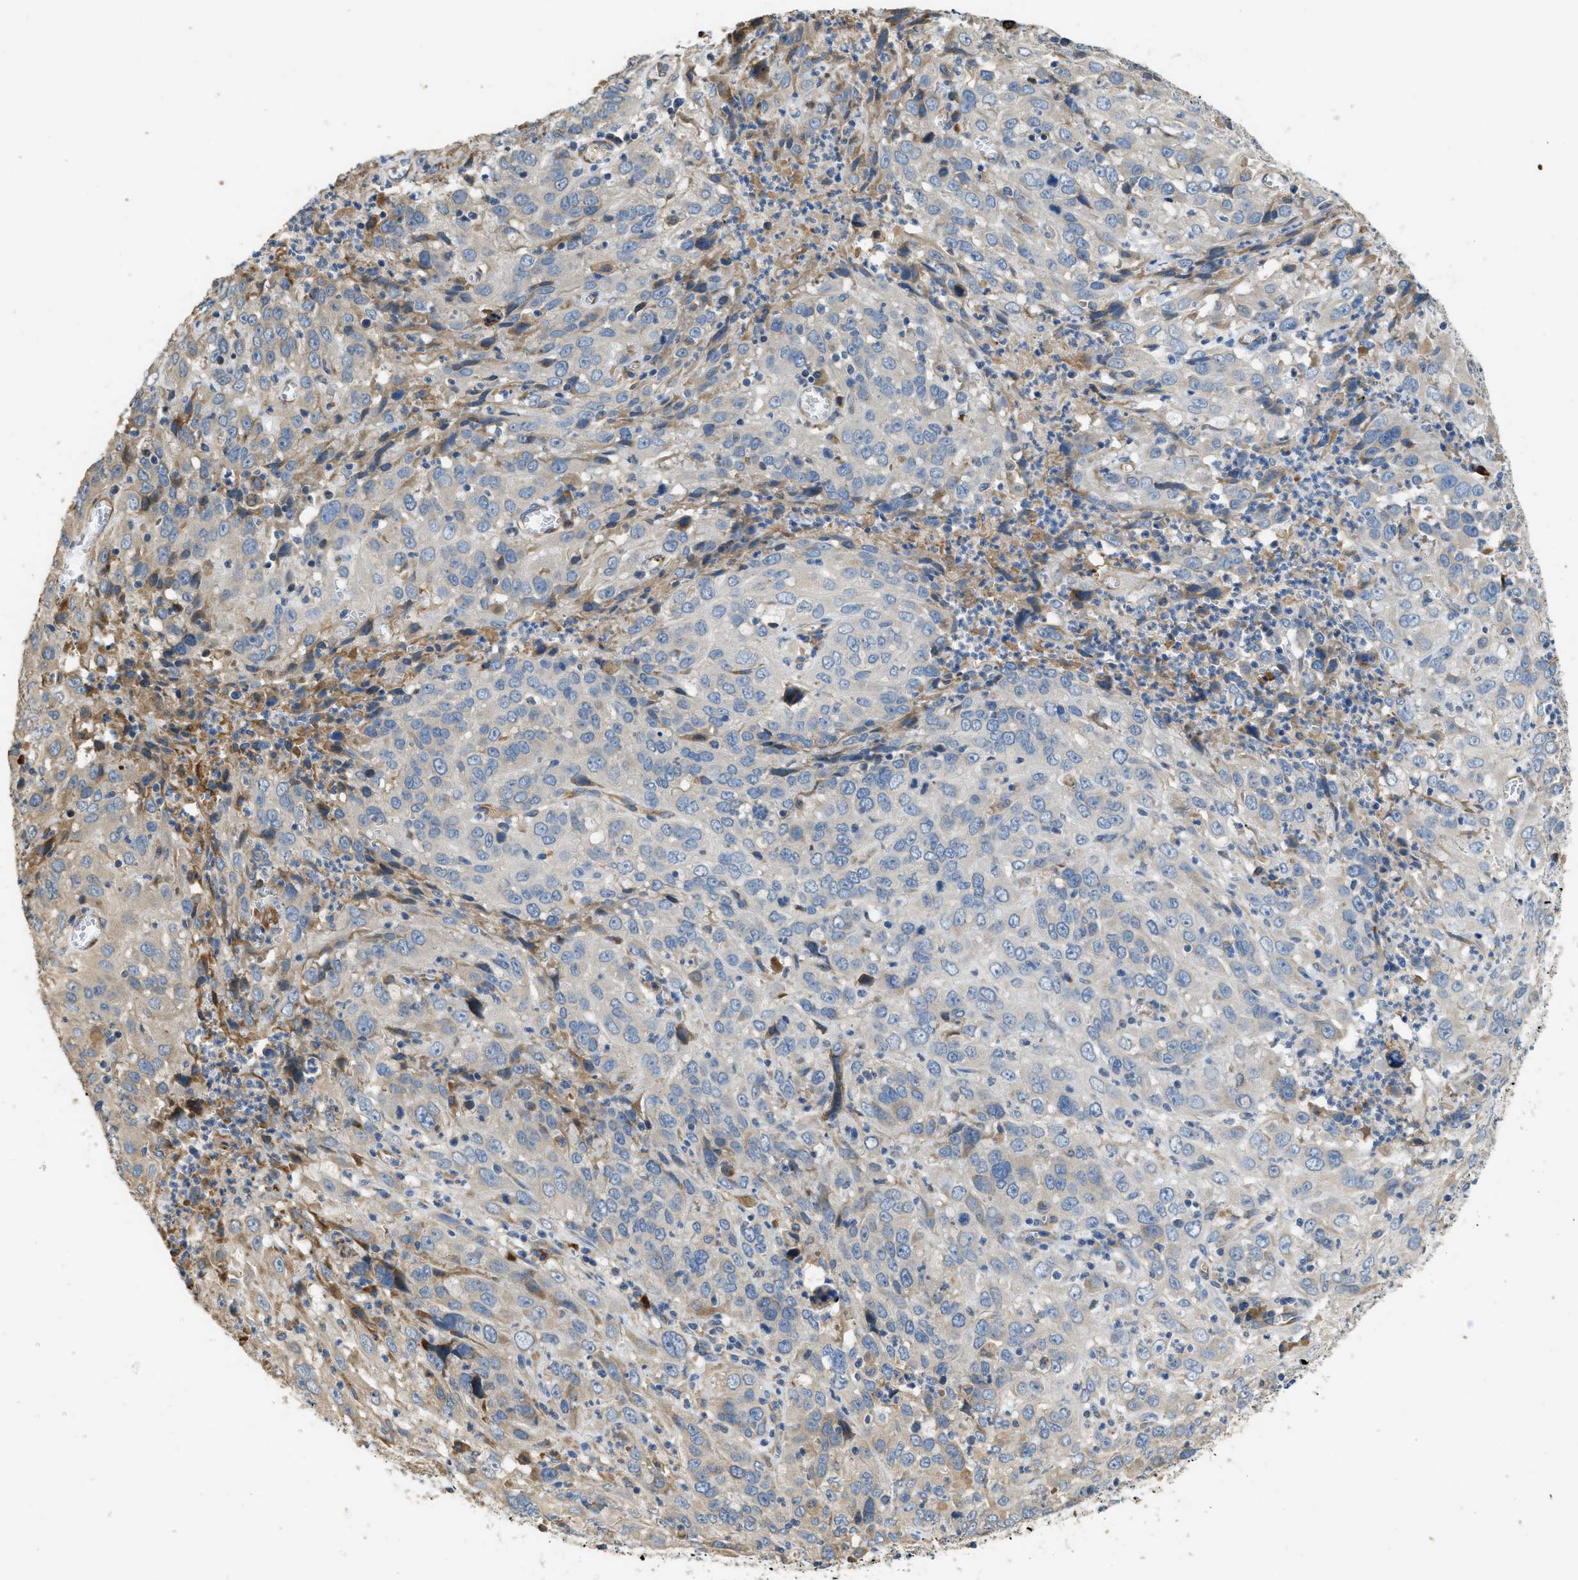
{"staining": {"intensity": "moderate", "quantity": "<25%", "location": "cytoplasmic/membranous"}, "tissue": "cervical cancer", "cell_type": "Tumor cells", "image_type": "cancer", "snomed": [{"axis": "morphology", "description": "Squamous cell carcinoma, NOS"}, {"axis": "topography", "description": "Cervix"}], "caption": "This is a histology image of IHC staining of cervical squamous cell carcinoma, which shows moderate expression in the cytoplasmic/membranous of tumor cells.", "gene": "RIPK2", "patient": {"sex": "female", "age": 32}}